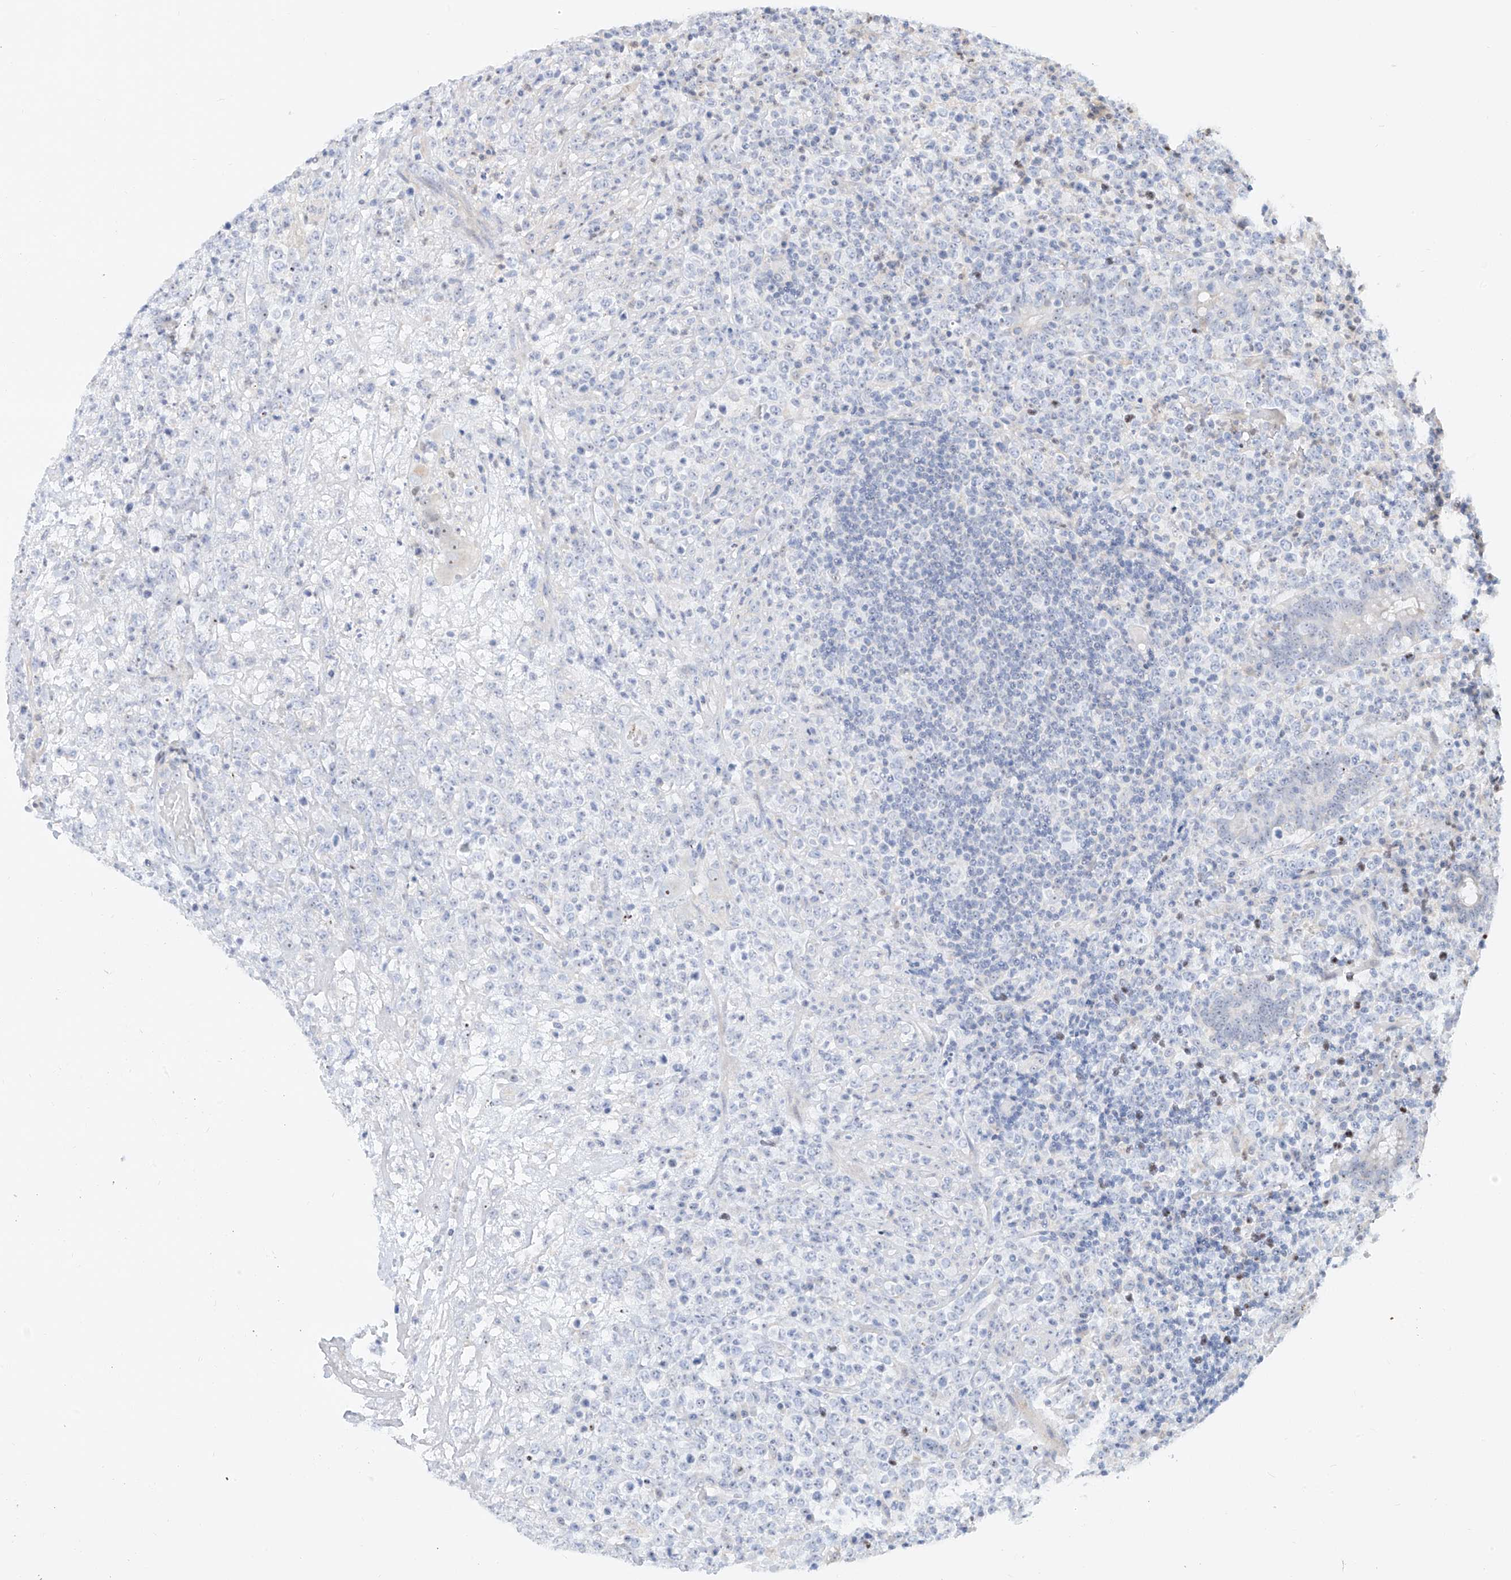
{"staining": {"intensity": "negative", "quantity": "none", "location": "none"}, "tissue": "lymphoma", "cell_type": "Tumor cells", "image_type": "cancer", "snomed": [{"axis": "morphology", "description": "Malignant lymphoma, non-Hodgkin's type, High grade"}, {"axis": "topography", "description": "Colon"}], "caption": "Malignant lymphoma, non-Hodgkin's type (high-grade) was stained to show a protein in brown. There is no significant expression in tumor cells.", "gene": "SNU13", "patient": {"sex": "female", "age": 53}}